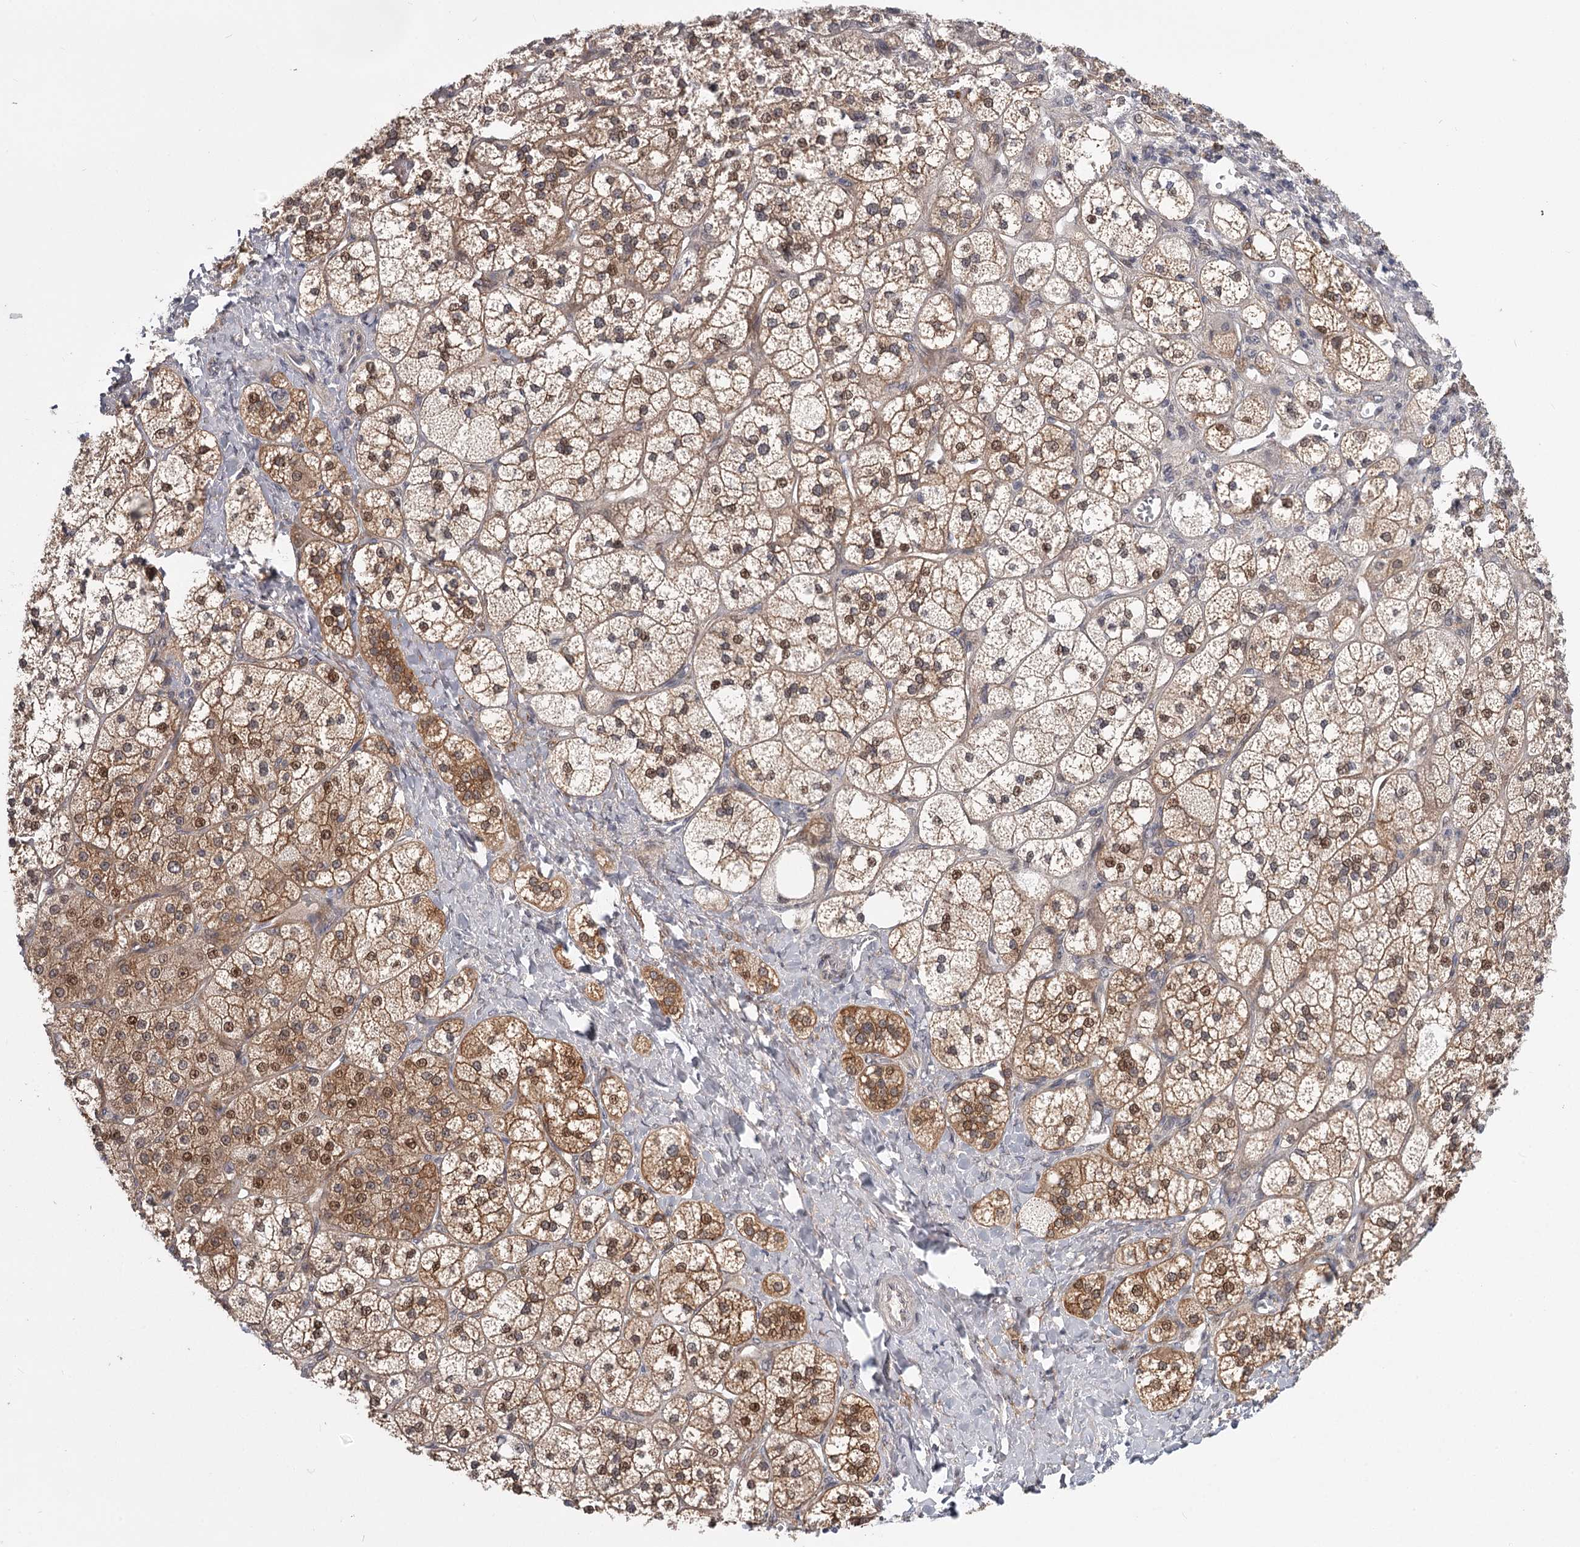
{"staining": {"intensity": "strong", "quantity": ">75%", "location": "cytoplasmic/membranous"}, "tissue": "adrenal gland", "cell_type": "Glandular cells", "image_type": "normal", "snomed": [{"axis": "morphology", "description": "Normal tissue, NOS"}, {"axis": "topography", "description": "Adrenal gland"}], "caption": "Immunohistochemistry (IHC) image of benign adrenal gland: adrenal gland stained using immunohistochemistry shows high levels of strong protein expression localized specifically in the cytoplasmic/membranous of glandular cells, appearing as a cytoplasmic/membranous brown color.", "gene": "CCNG2", "patient": {"sex": "male", "age": 61}}